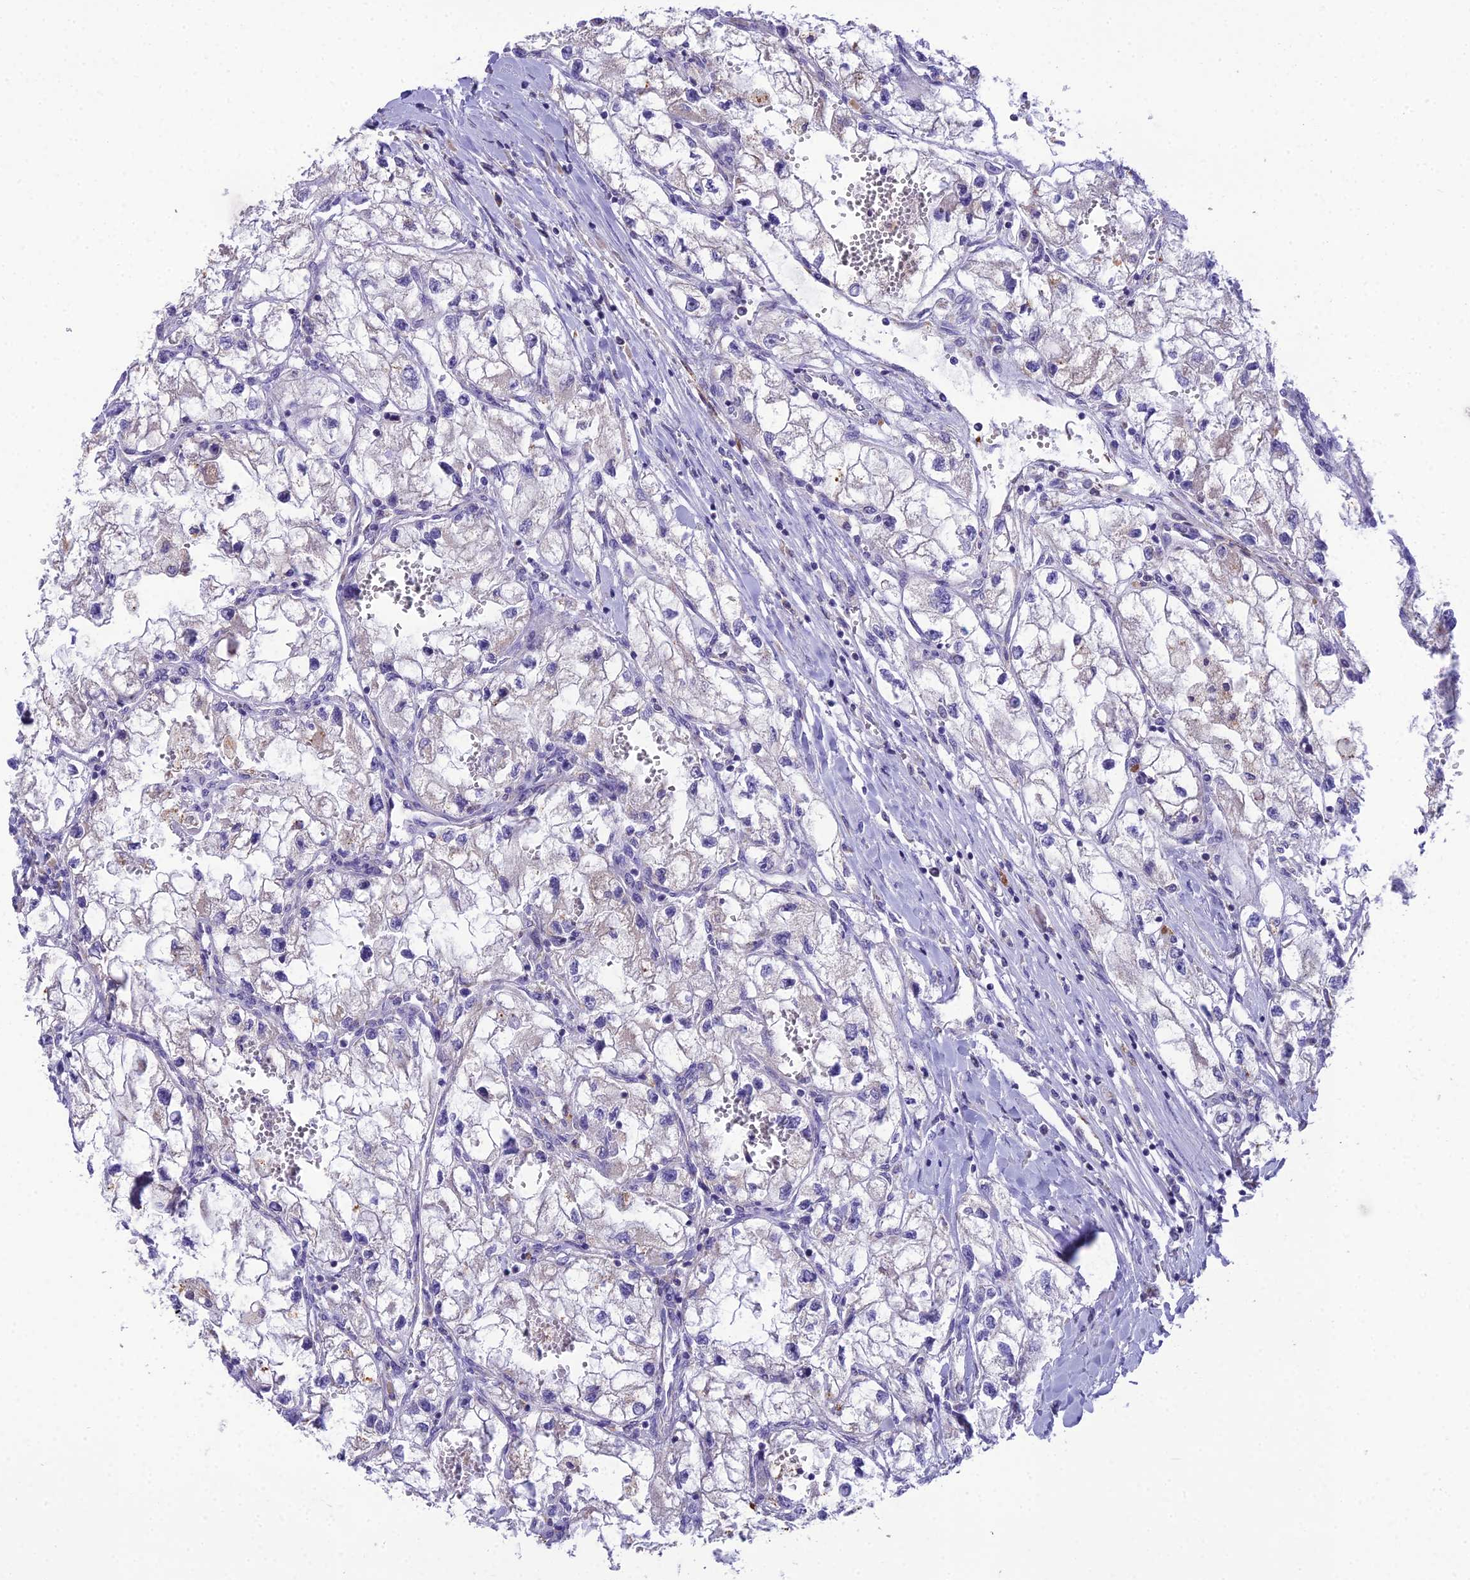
{"staining": {"intensity": "negative", "quantity": "none", "location": "none"}, "tissue": "renal cancer", "cell_type": "Tumor cells", "image_type": "cancer", "snomed": [{"axis": "morphology", "description": "Adenocarcinoma, NOS"}, {"axis": "topography", "description": "Kidney"}], "caption": "Renal cancer (adenocarcinoma) stained for a protein using immunohistochemistry (IHC) reveals no positivity tumor cells.", "gene": "MIIP", "patient": {"sex": "female", "age": 70}}